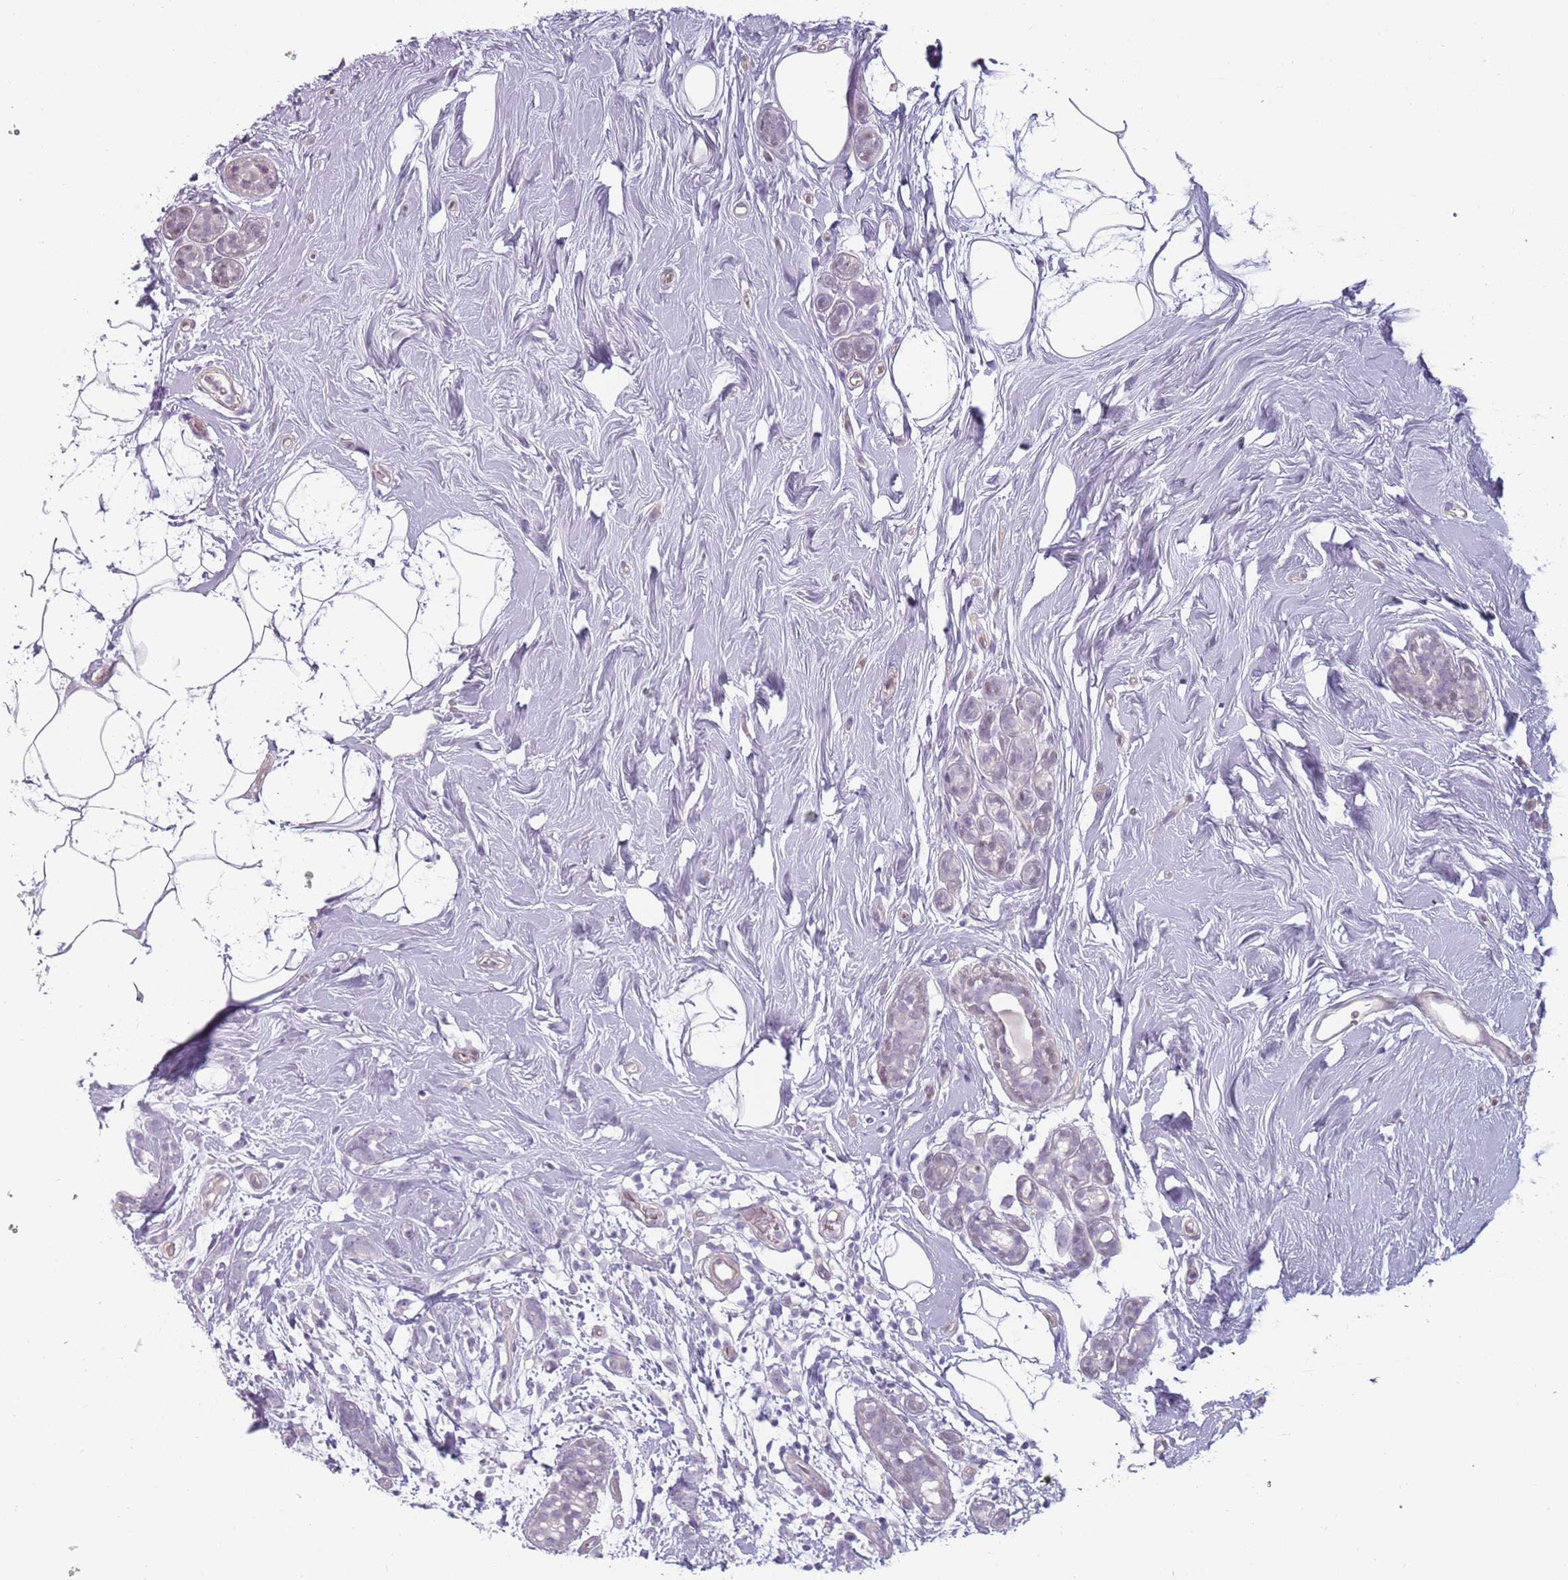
{"staining": {"intensity": "negative", "quantity": "none", "location": "none"}, "tissue": "breast cancer", "cell_type": "Tumor cells", "image_type": "cancer", "snomed": [{"axis": "morphology", "description": "Lobular carcinoma"}, {"axis": "topography", "description": "Breast"}], "caption": "Tumor cells are negative for protein expression in human lobular carcinoma (breast).", "gene": "RFX2", "patient": {"sex": "female", "age": 58}}